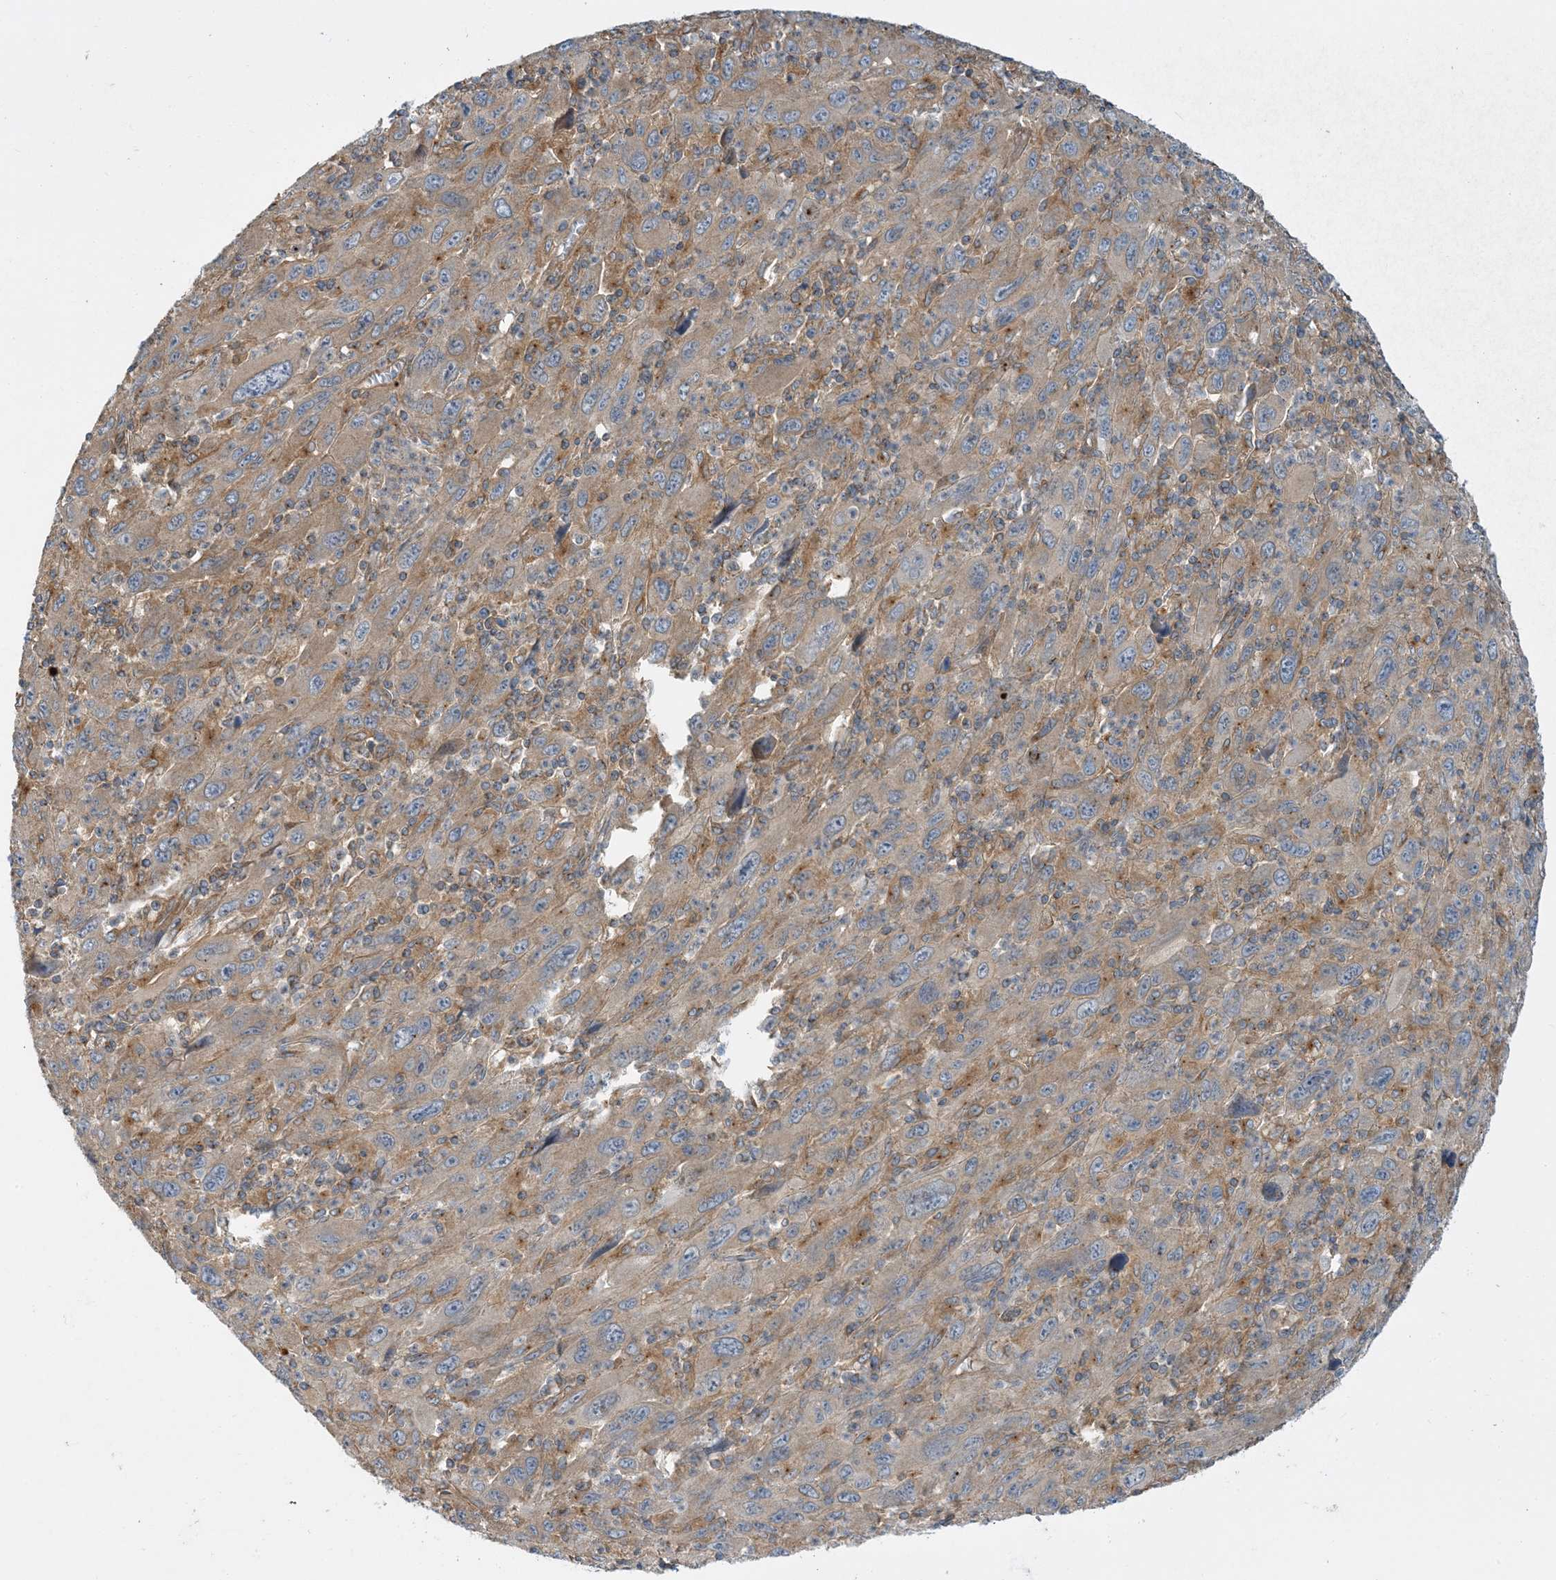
{"staining": {"intensity": "weak", "quantity": ">75%", "location": "cytoplasmic/membranous"}, "tissue": "melanoma", "cell_type": "Tumor cells", "image_type": "cancer", "snomed": [{"axis": "morphology", "description": "Malignant melanoma, Metastatic site"}, {"axis": "topography", "description": "Skin"}], "caption": "IHC of human melanoma displays low levels of weak cytoplasmic/membranous positivity in approximately >75% of tumor cells.", "gene": "SIDT1", "patient": {"sex": "female", "age": 56}}